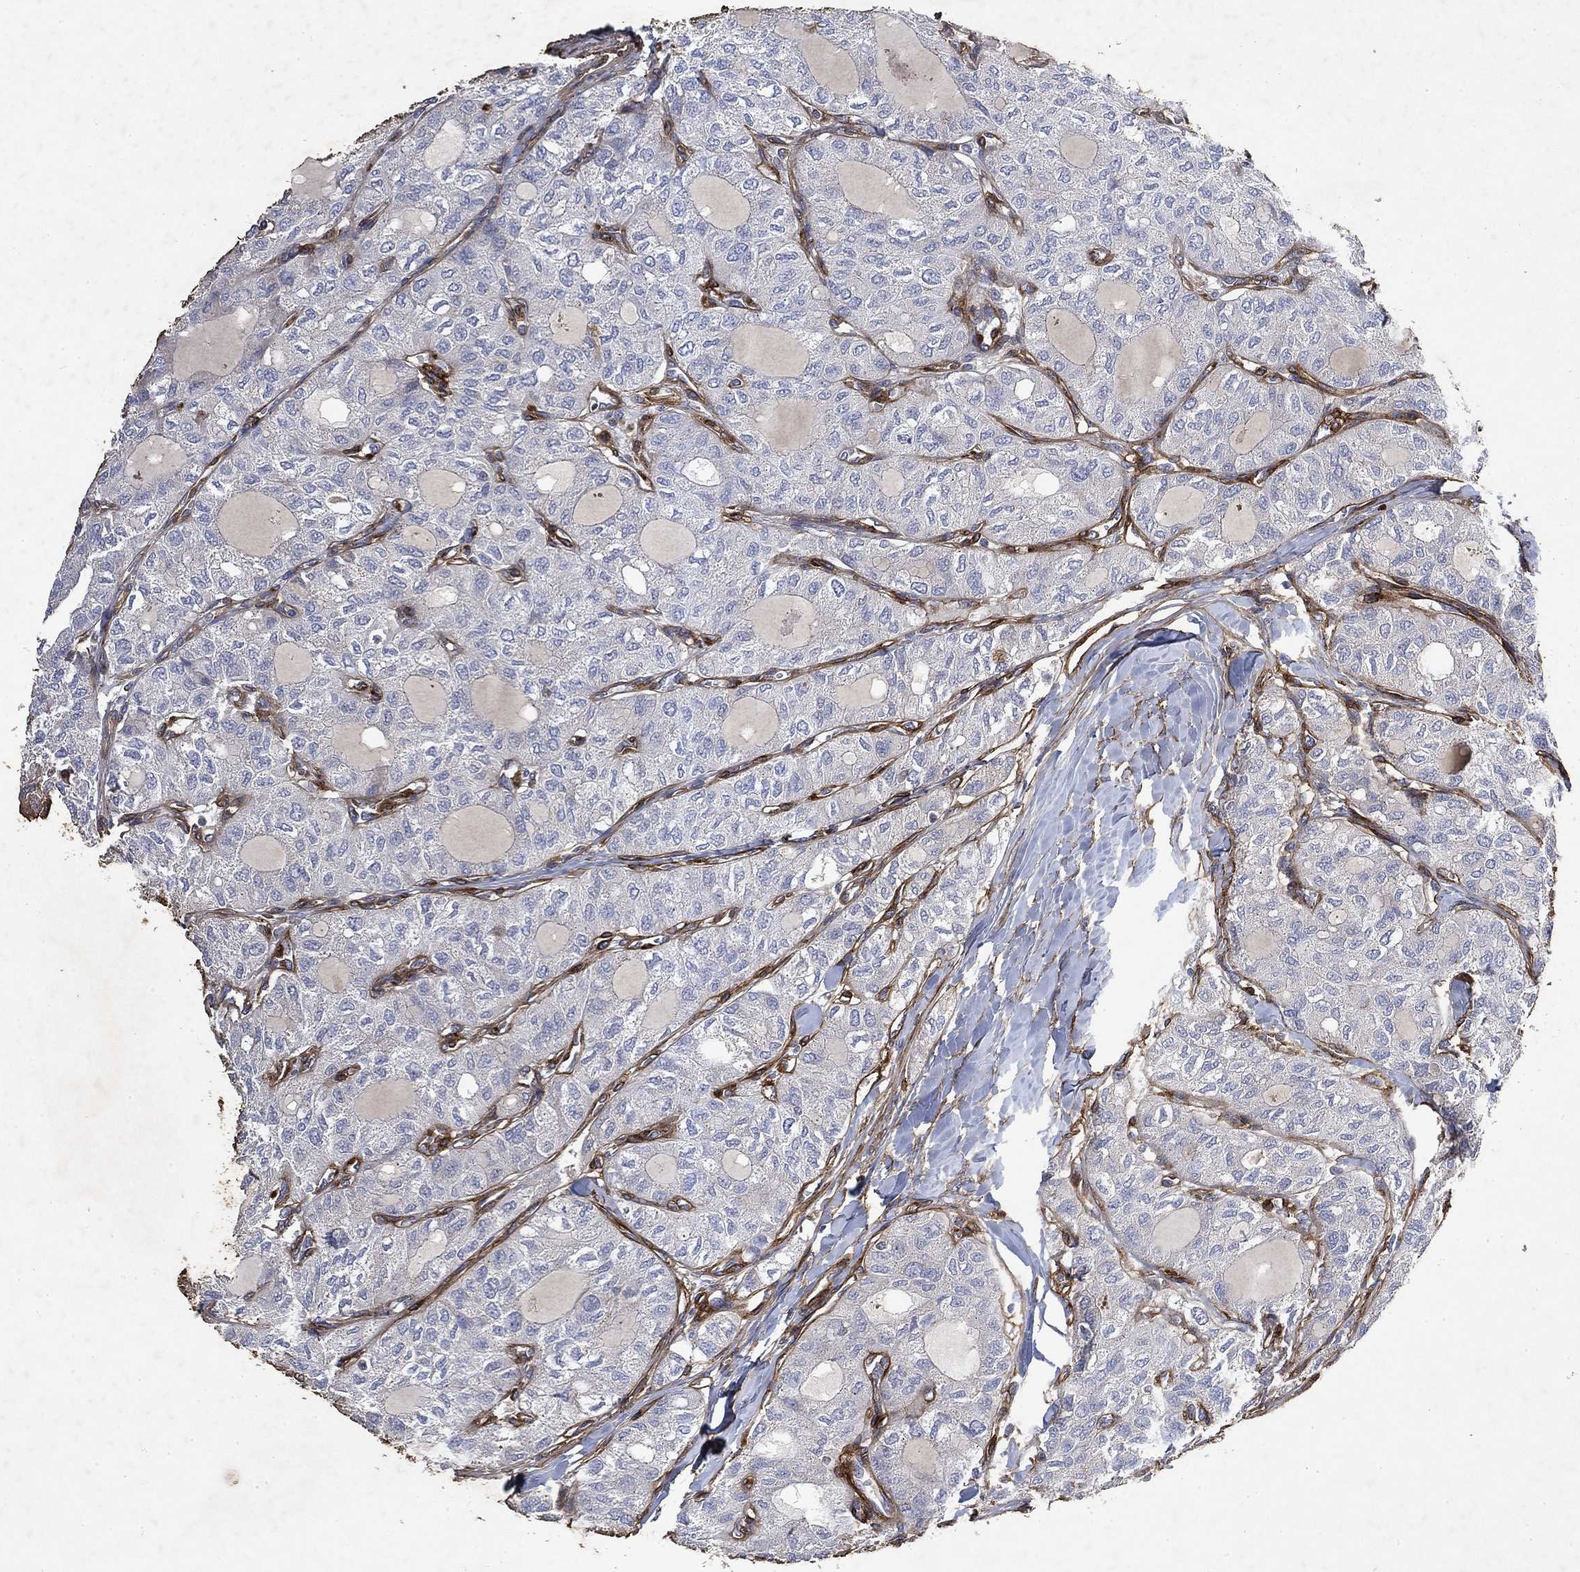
{"staining": {"intensity": "negative", "quantity": "none", "location": "none"}, "tissue": "thyroid cancer", "cell_type": "Tumor cells", "image_type": "cancer", "snomed": [{"axis": "morphology", "description": "Follicular adenoma carcinoma, NOS"}, {"axis": "topography", "description": "Thyroid gland"}], "caption": "Immunohistochemistry of follicular adenoma carcinoma (thyroid) demonstrates no positivity in tumor cells.", "gene": "COL4A2", "patient": {"sex": "male", "age": 75}}